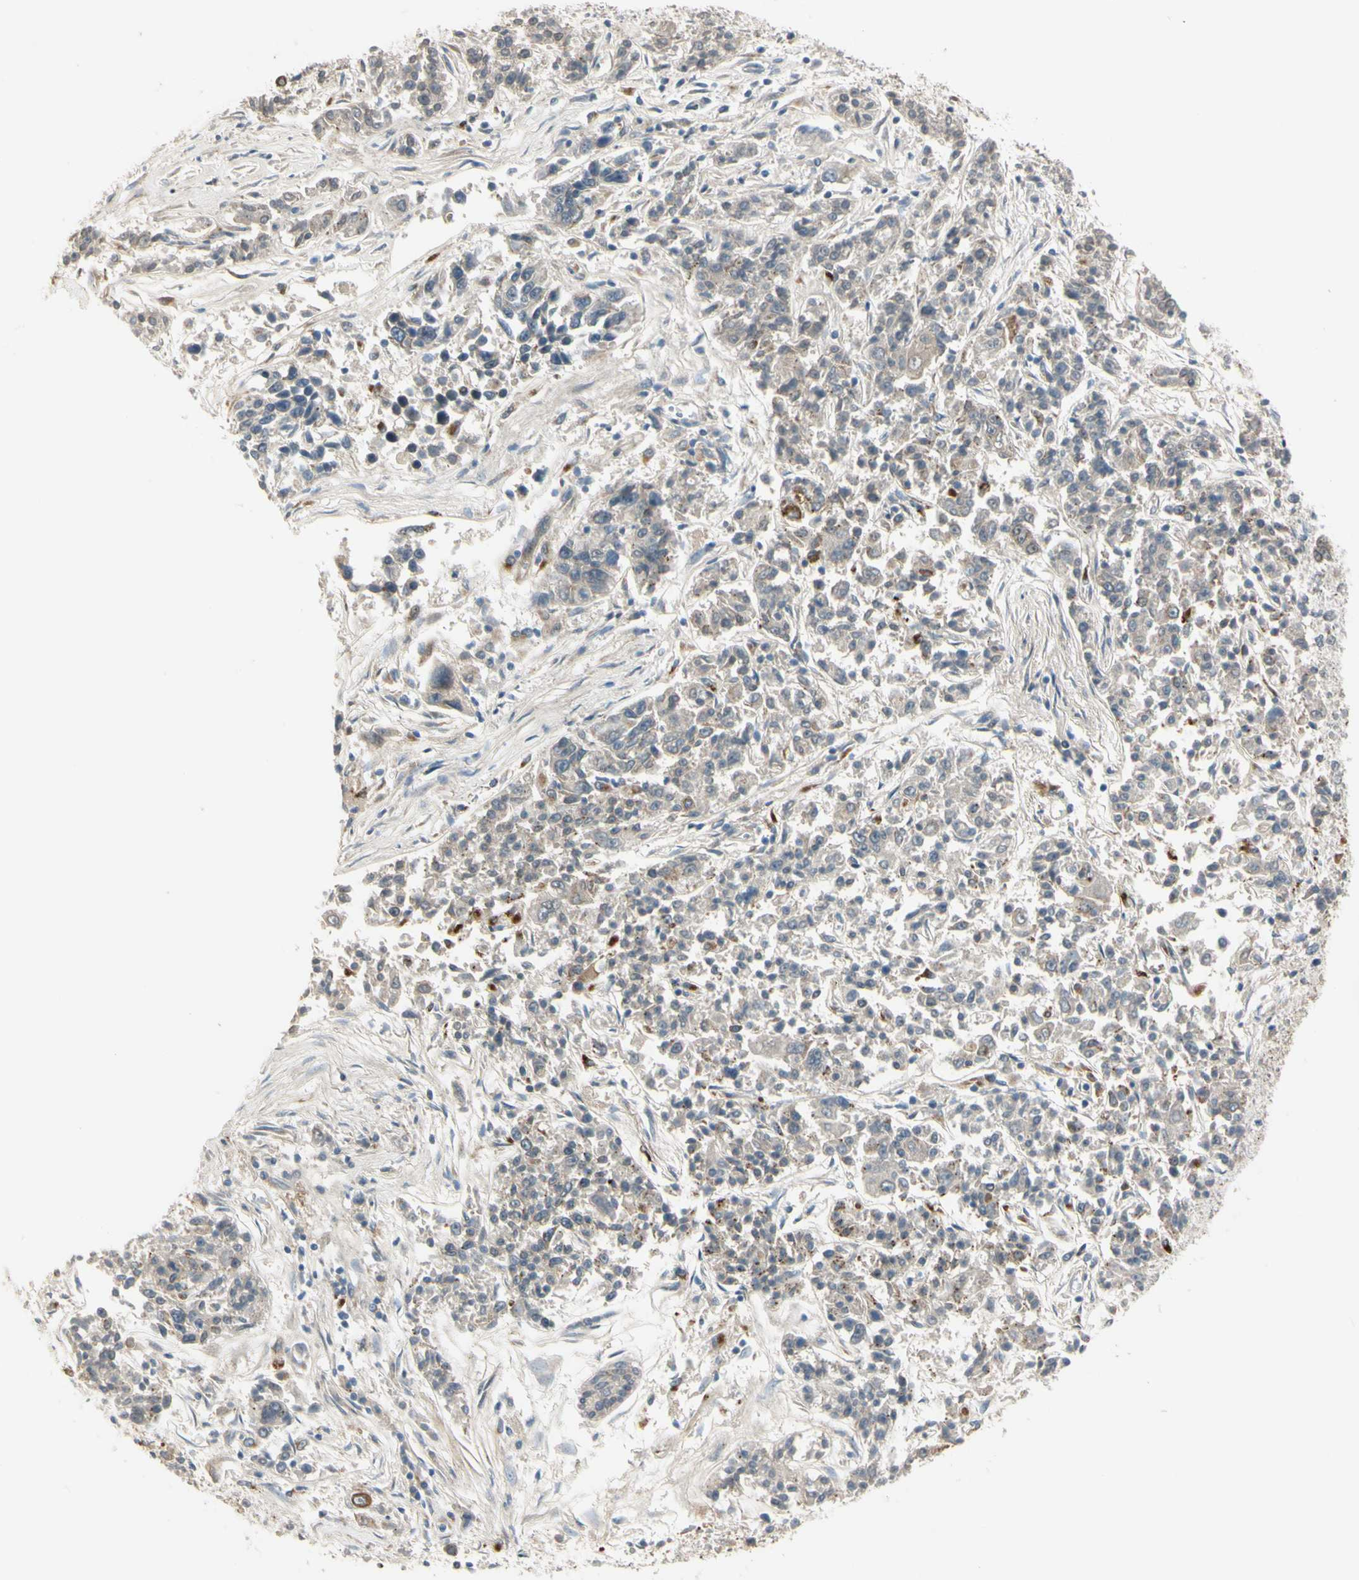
{"staining": {"intensity": "weak", "quantity": "<25%", "location": "cytoplasmic/membranous"}, "tissue": "lung cancer", "cell_type": "Tumor cells", "image_type": "cancer", "snomed": [{"axis": "morphology", "description": "Adenocarcinoma, NOS"}, {"axis": "topography", "description": "Lung"}], "caption": "High power microscopy micrograph of an immunohistochemistry image of lung adenocarcinoma, revealing no significant staining in tumor cells.", "gene": "NDFIP1", "patient": {"sex": "male", "age": 84}}